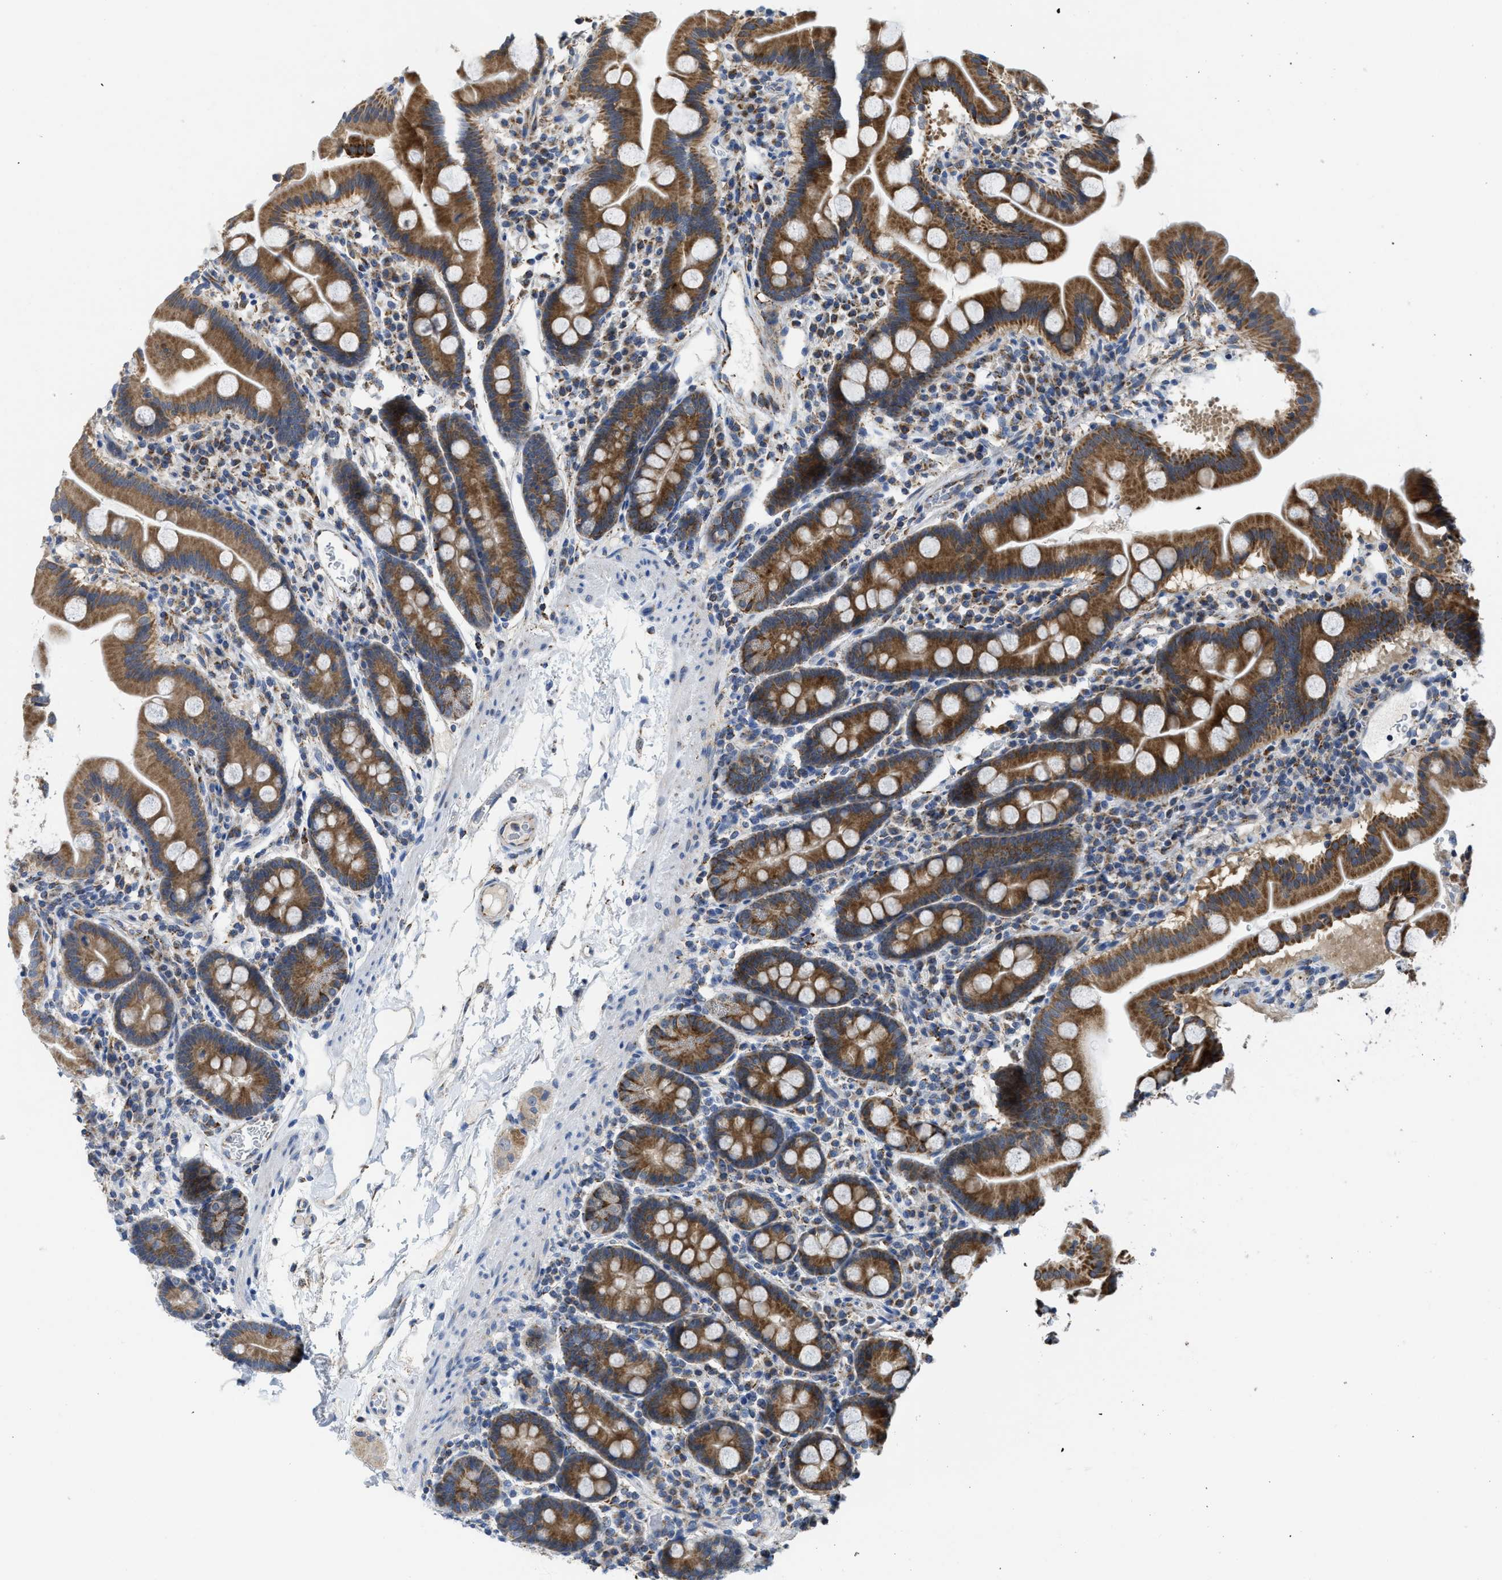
{"staining": {"intensity": "strong", "quantity": ">75%", "location": "cytoplasmic/membranous"}, "tissue": "duodenum", "cell_type": "Glandular cells", "image_type": "normal", "snomed": [{"axis": "morphology", "description": "Normal tissue, NOS"}, {"axis": "topography", "description": "Duodenum"}], "caption": "Immunohistochemistry (IHC) micrograph of benign duodenum: human duodenum stained using immunohistochemistry (IHC) exhibits high levels of strong protein expression localized specifically in the cytoplasmic/membranous of glandular cells, appearing as a cytoplasmic/membranous brown color.", "gene": "GATD3", "patient": {"sex": "male", "age": 50}}